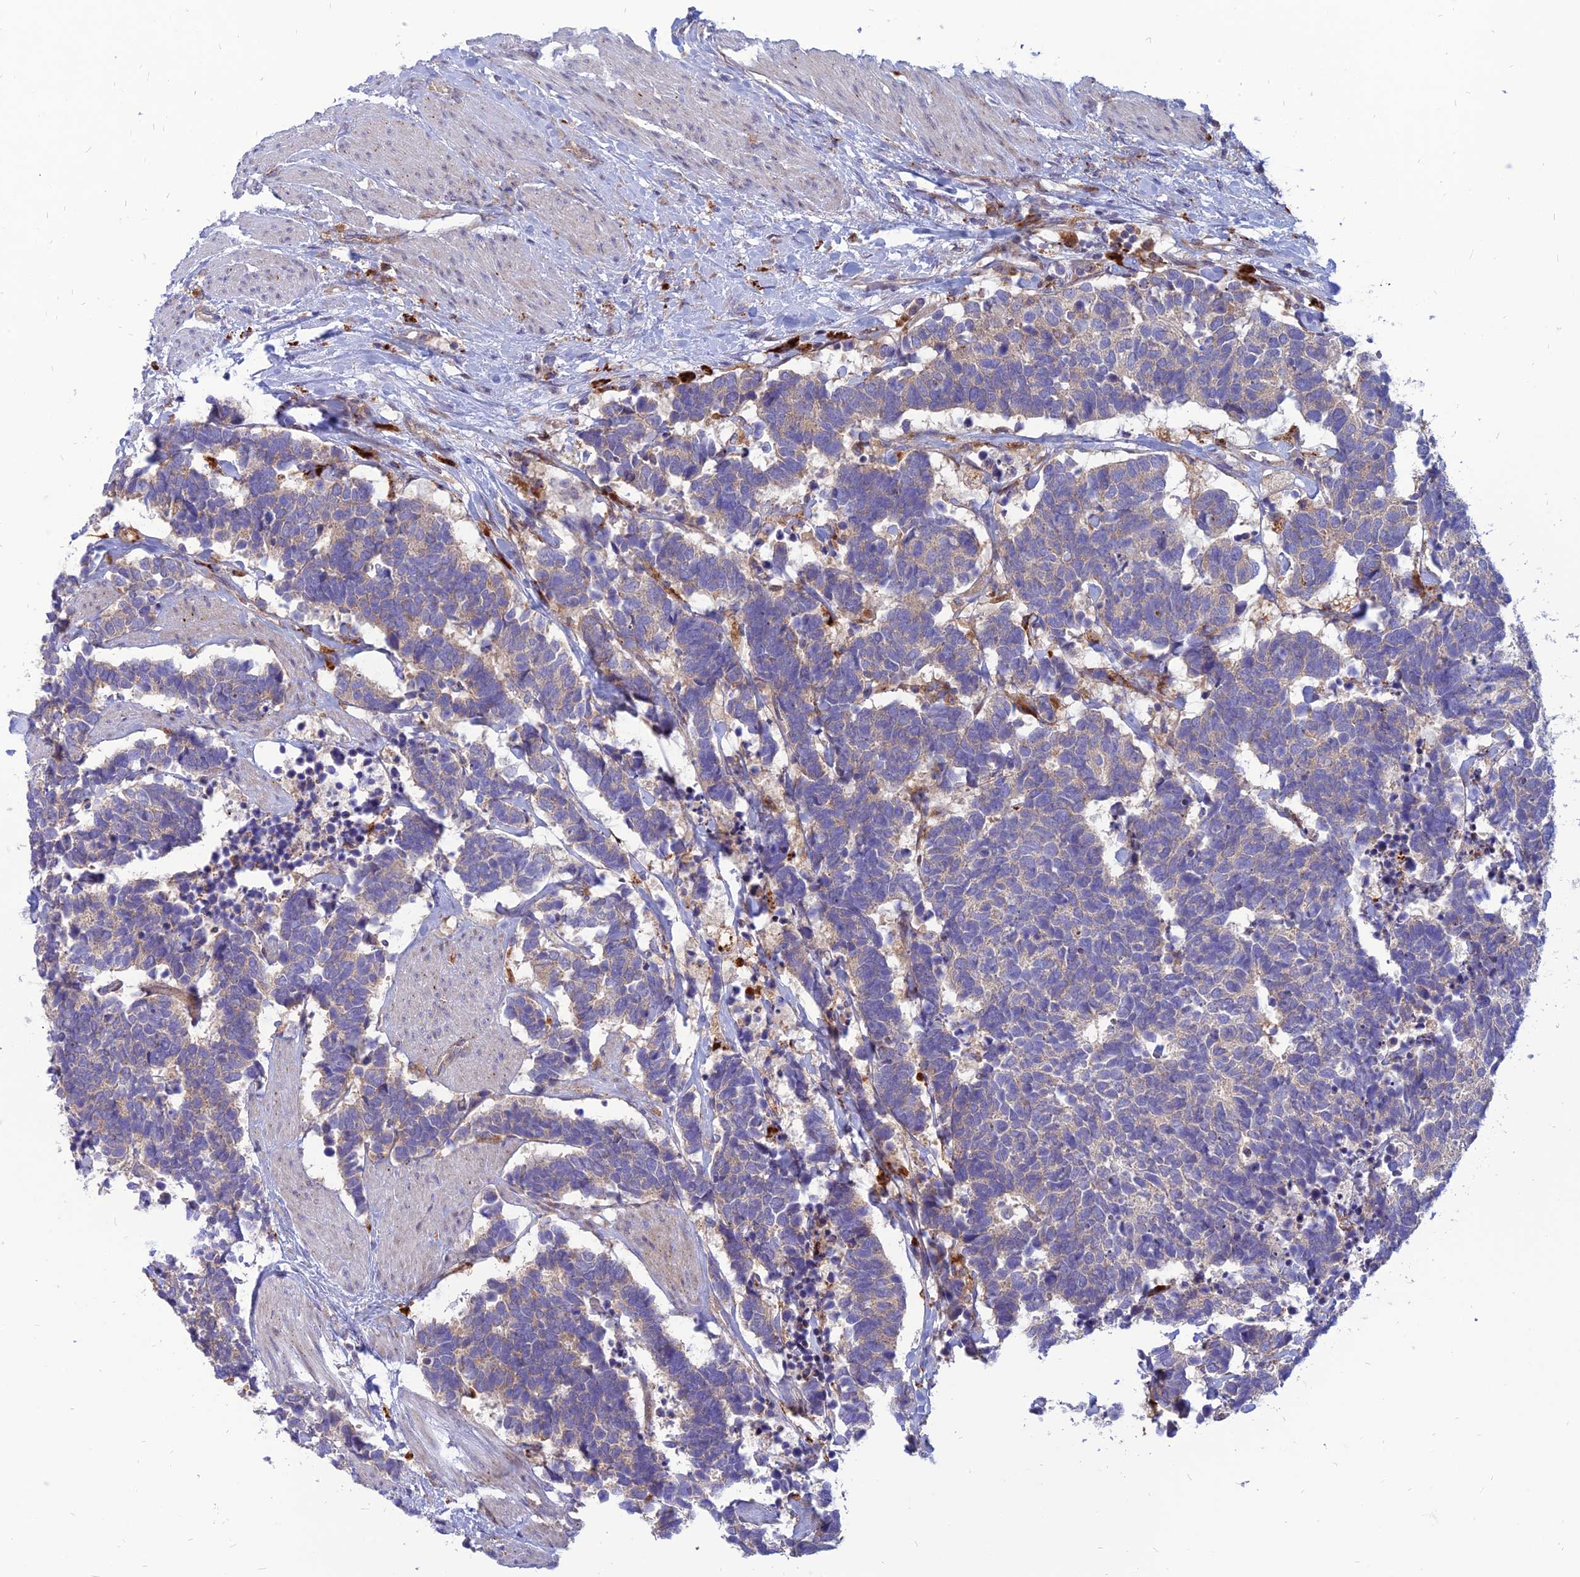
{"staining": {"intensity": "moderate", "quantity": "25%-75%", "location": "cytoplasmic/membranous"}, "tissue": "carcinoid", "cell_type": "Tumor cells", "image_type": "cancer", "snomed": [{"axis": "morphology", "description": "Carcinoma, NOS"}, {"axis": "morphology", "description": "Carcinoid, malignant, NOS"}, {"axis": "topography", "description": "Urinary bladder"}], "caption": "Malignant carcinoid stained with a brown dye displays moderate cytoplasmic/membranous positive expression in about 25%-75% of tumor cells.", "gene": "PHKA2", "patient": {"sex": "male", "age": 57}}